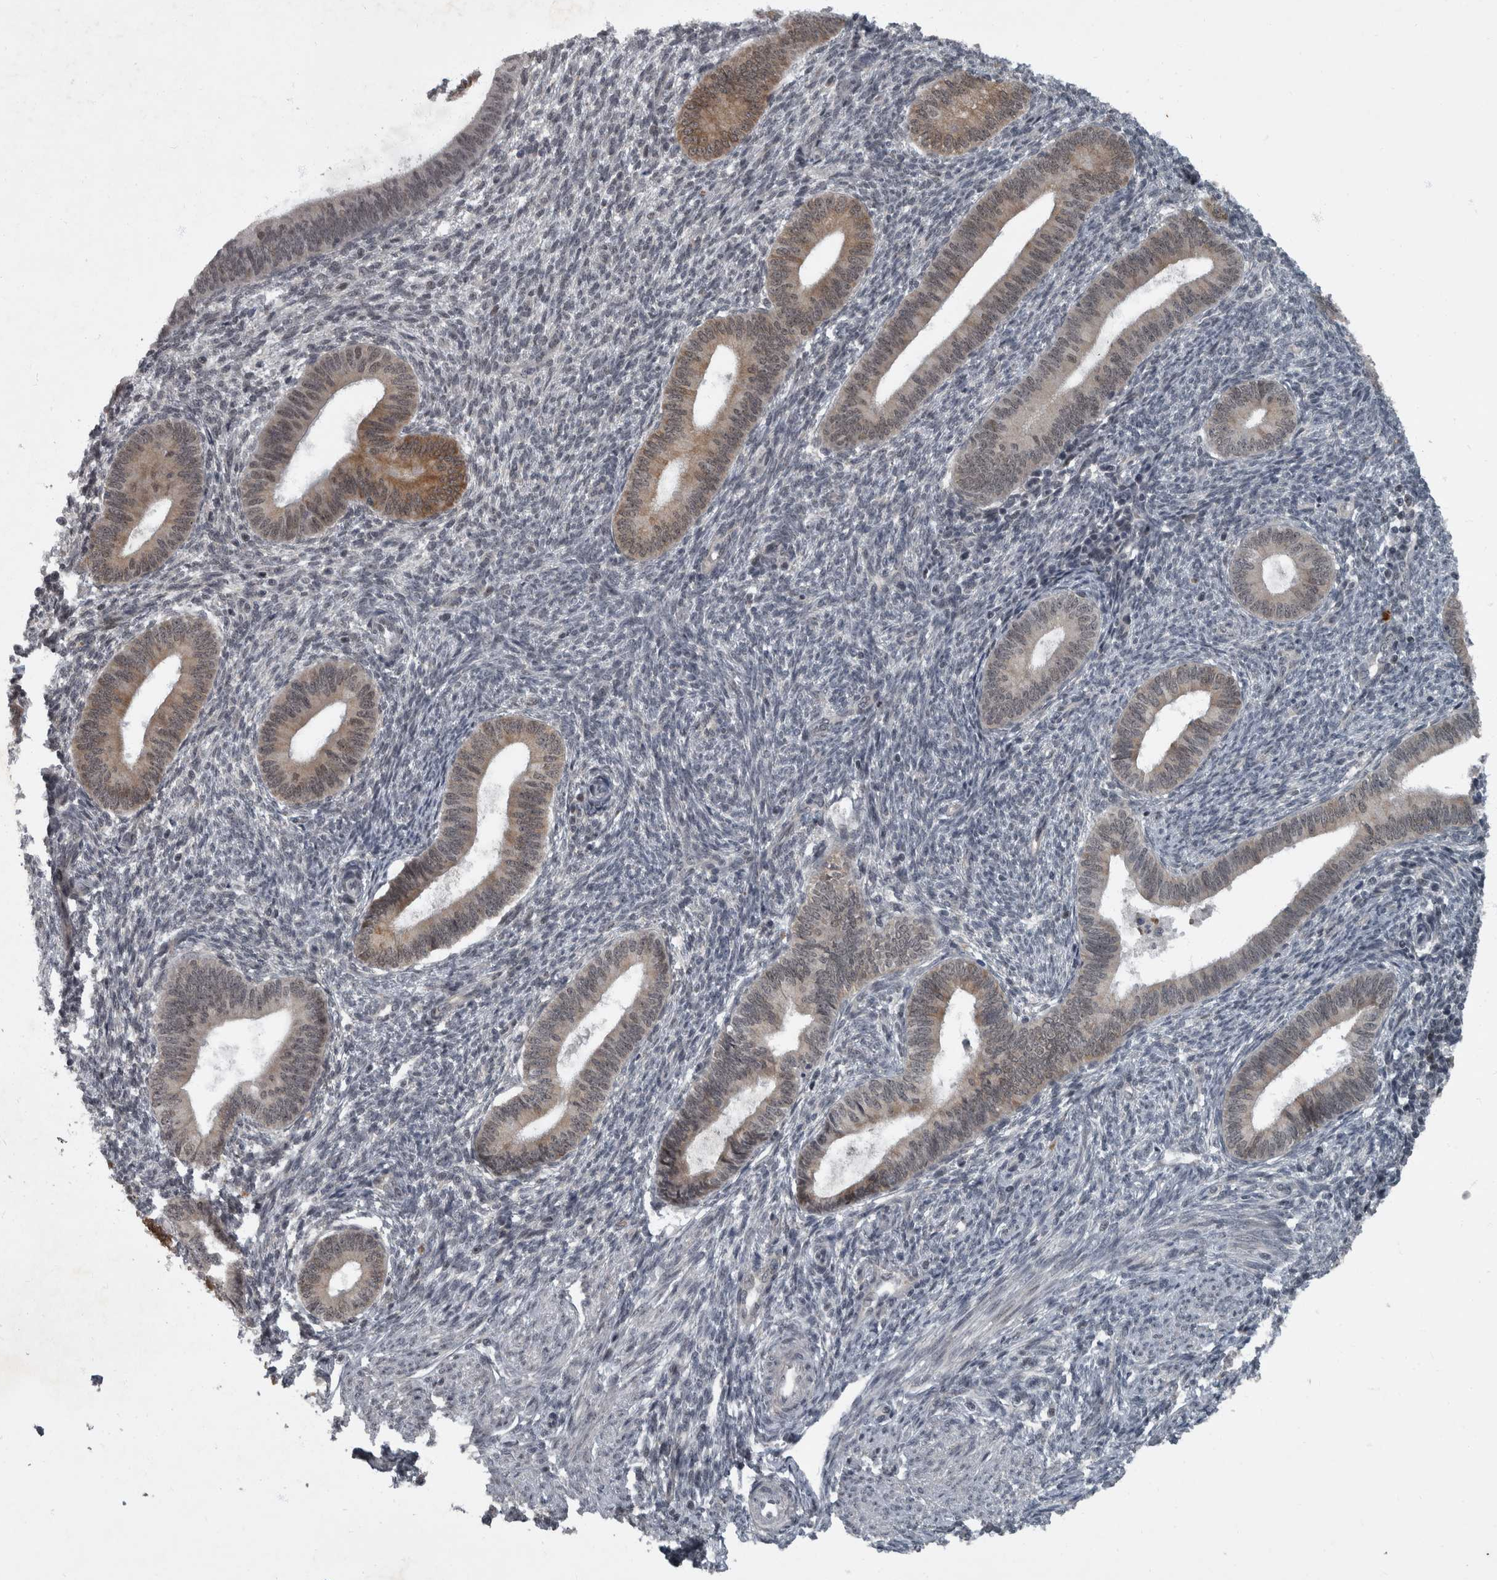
{"staining": {"intensity": "weak", "quantity": "25%-75%", "location": "nuclear"}, "tissue": "endometrium", "cell_type": "Cells in endometrial stroma", "image_type": "normal", "snomed": [{"axis": "morphology", "description": "Normal tissue, NOS"}, {"axis": "topography", "description": "Endometrium"}], "caption": "A brown stain labels weak nuclear staining of a protein in cells in endometrial stroma of benign endometrium.", "gene": "WDR33", "patient": {"sex": "female", "age": 46}}